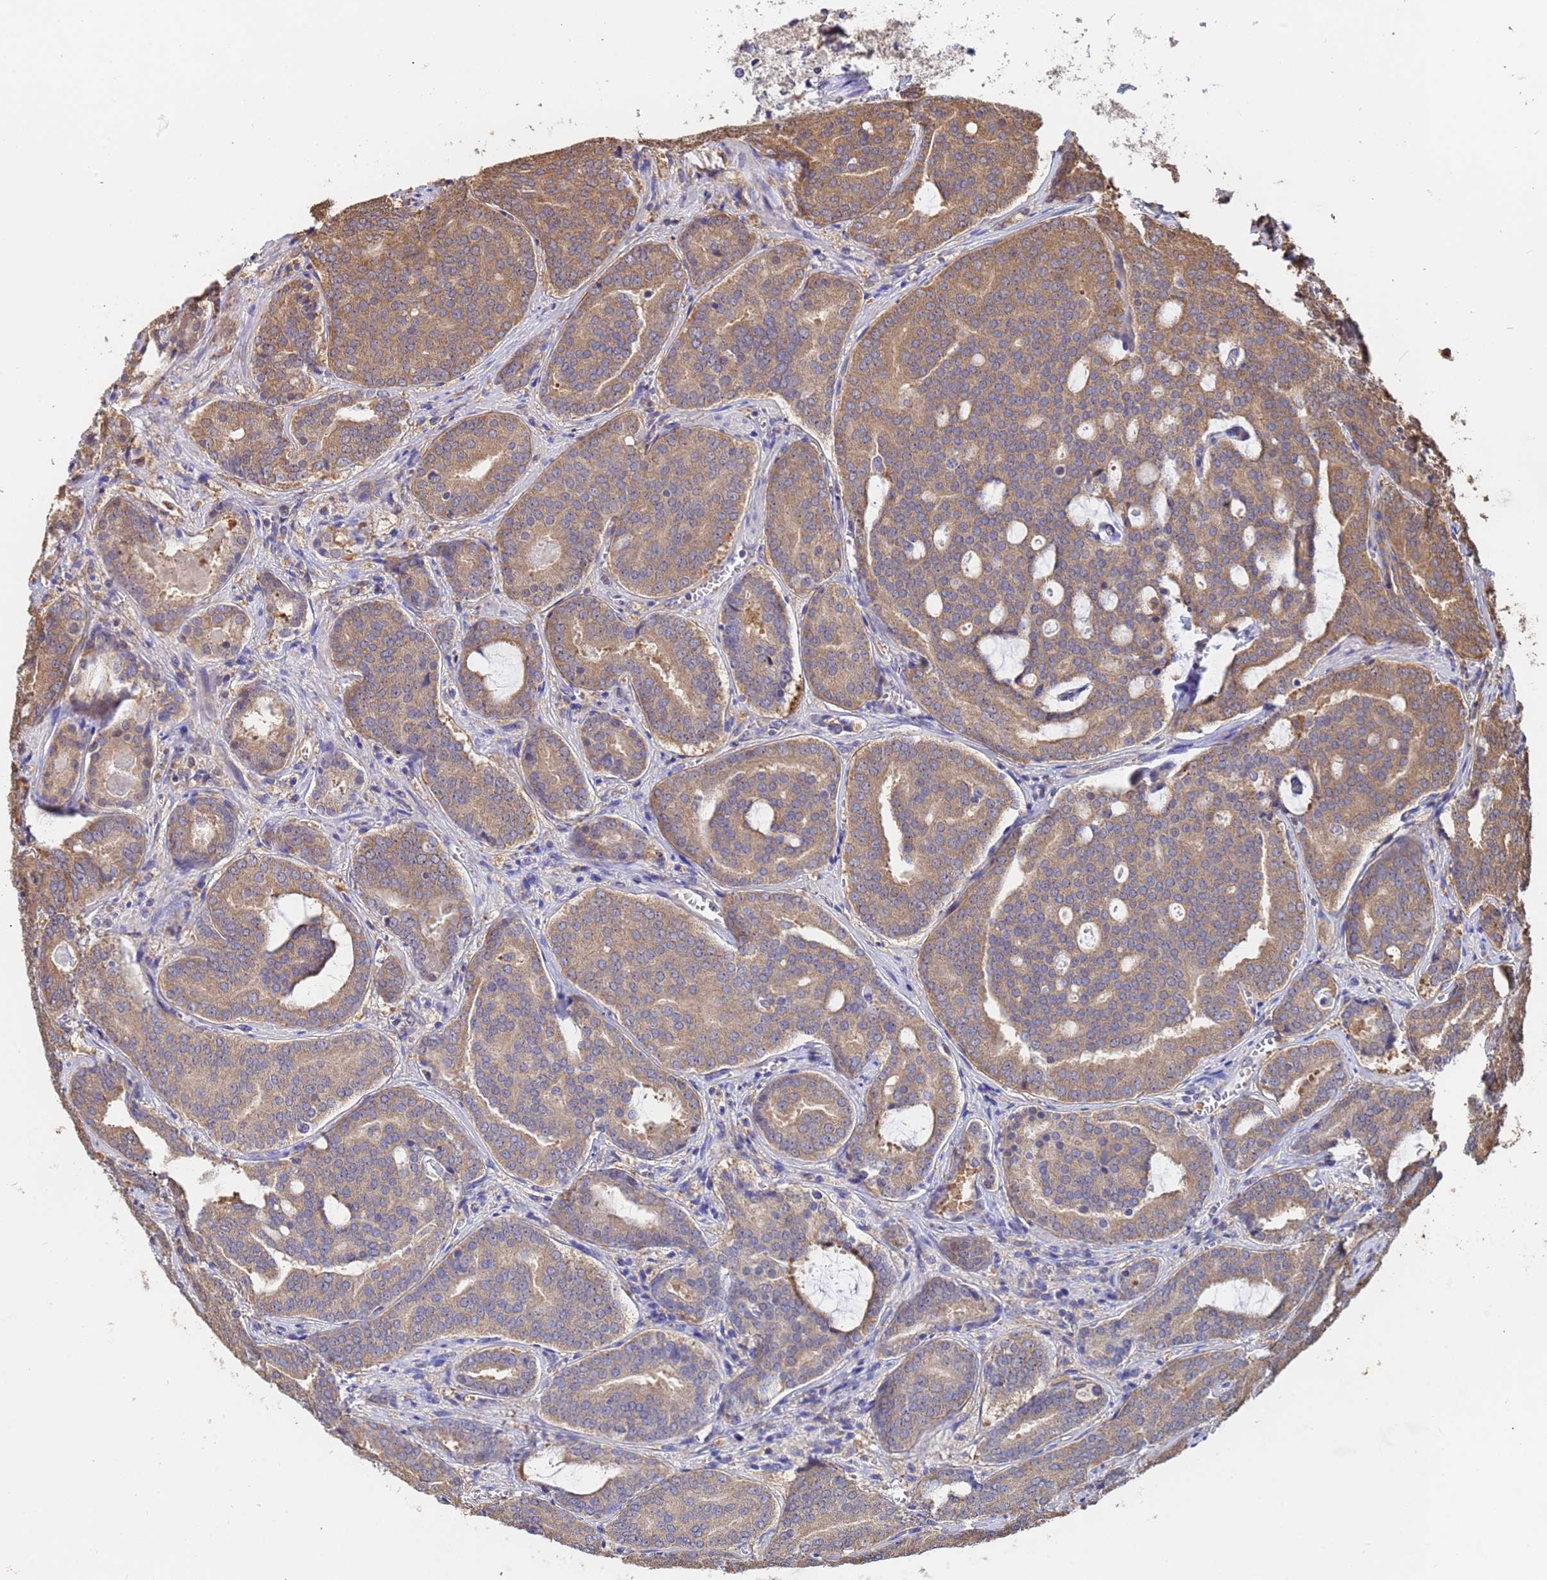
{"staining": {"intensity": "moderate", "quantity": ">75%", "location": "cytoplasmic/membranous"}, "tissue": "prostate cancer", "cell_type": "Tumor cells", "image_type": "cancer", "snomed": [{"axis": "morphology", "description": "Adenocarcinoma, High grade"}, {"axis": "topography", "description": "Prostate"}], "caption": "Moderate cytoplasmic/membranous protein expression is seen in approximately >75% of tumor cells in high-grade adenocarcinoma (prostate).", "gene": "FAM25A", "patient": {"sex": "male", "age": 55}}